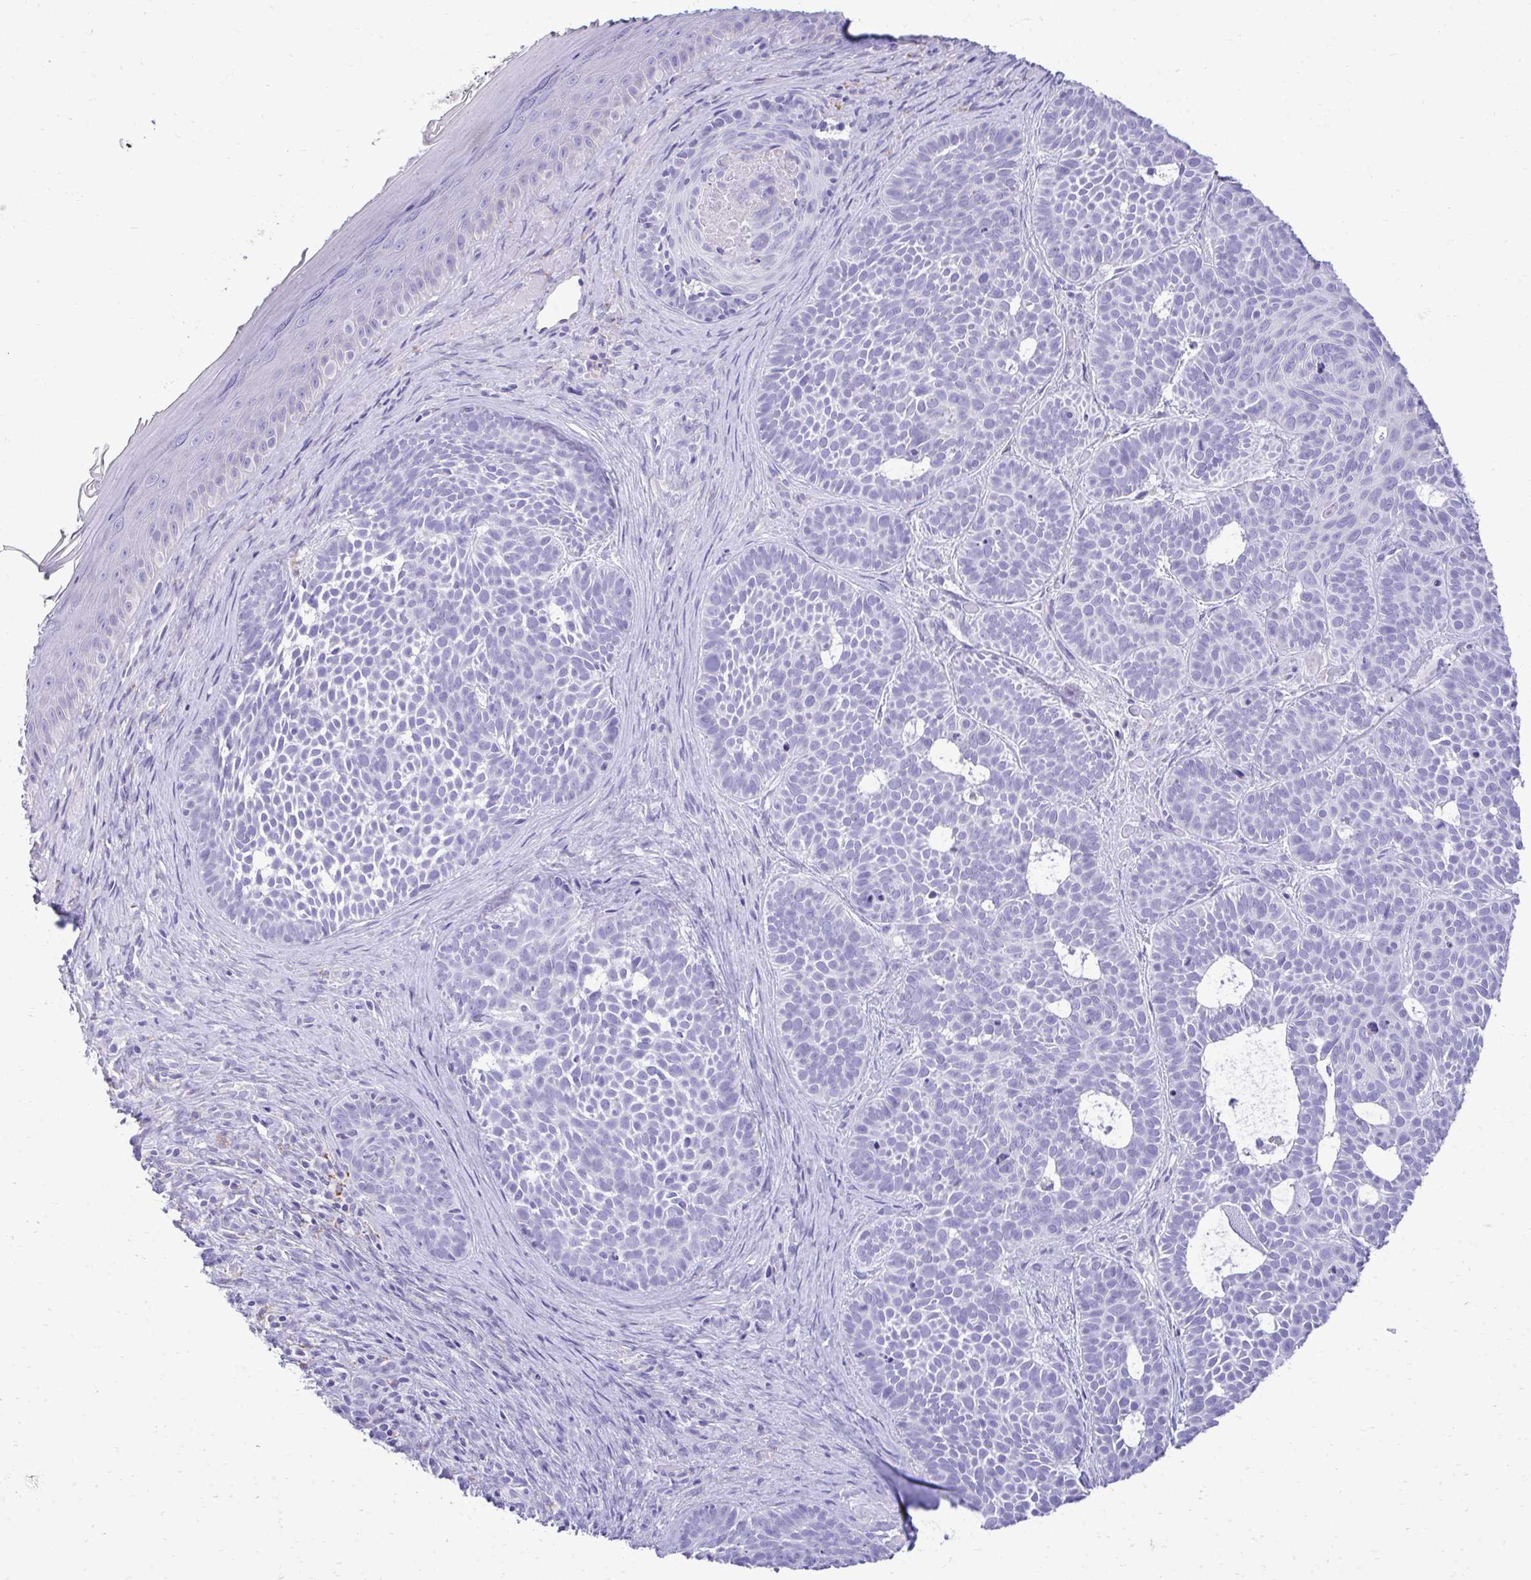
{"staining": {"intensity": "negative", "quantity": "none", "location": "none"}, "tissue": "skin cancer", "cell_type": "Tumor cells", "image_type": "cancer", "snomed": [{"axis": "morphology", "description": "Basal cell carcinoma"}, {"axis": "topography", "description": "Skin"}], "caption": "Immunohistochemistry (IHC) photomicrograph of neoplastic tissue: human skin basal cell carcinoma stained with DAB (3,3'-diaminobenzidine) shows no significant protein positivity in tumor cells.", "gene": "AIG1", "patient": {"sex": "male", "age": 81}}